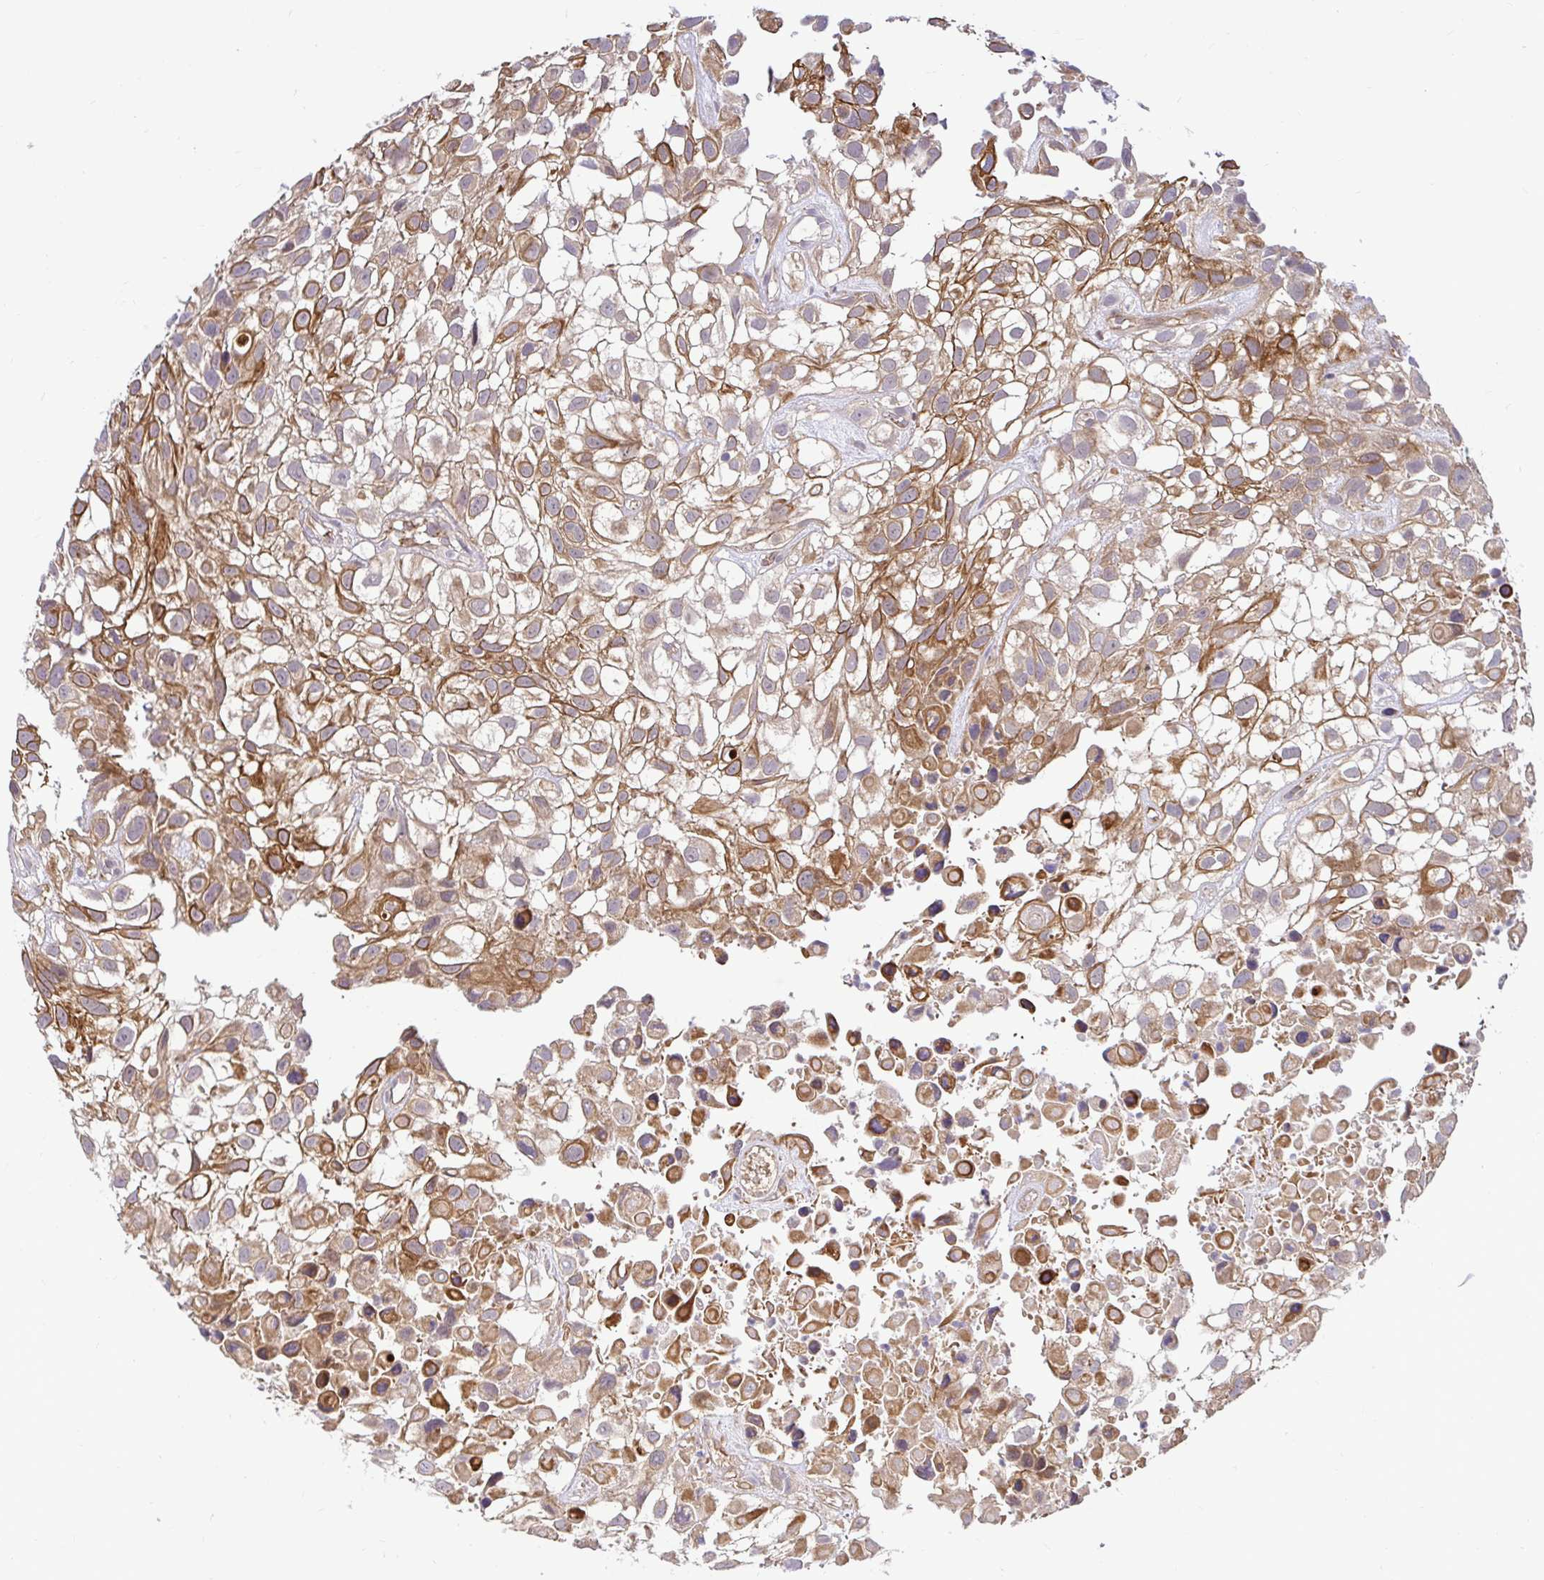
{"staining": {"intensity": "moderate", "quantity": ">75%", "location": "cytoplasmic/membranous"}, "tissue": "urothelial cancer", "cell_type": "Tumor cells", "image_type": "cancer", "snomed": [{"axis": "morphology", "description": "Urothelial carcinoma, High grade"}, {"axis": "topography", "description": "Urinary bladder"}], "caption": "The histopathology image shows staining of urothelial carcinoma (high-grade), revealing moderate cytoplasmic/membranous protein expression (brown color) within tumor cells.", "gene": "TRIM55", "patient": {"sex": "male", "age": 56}}